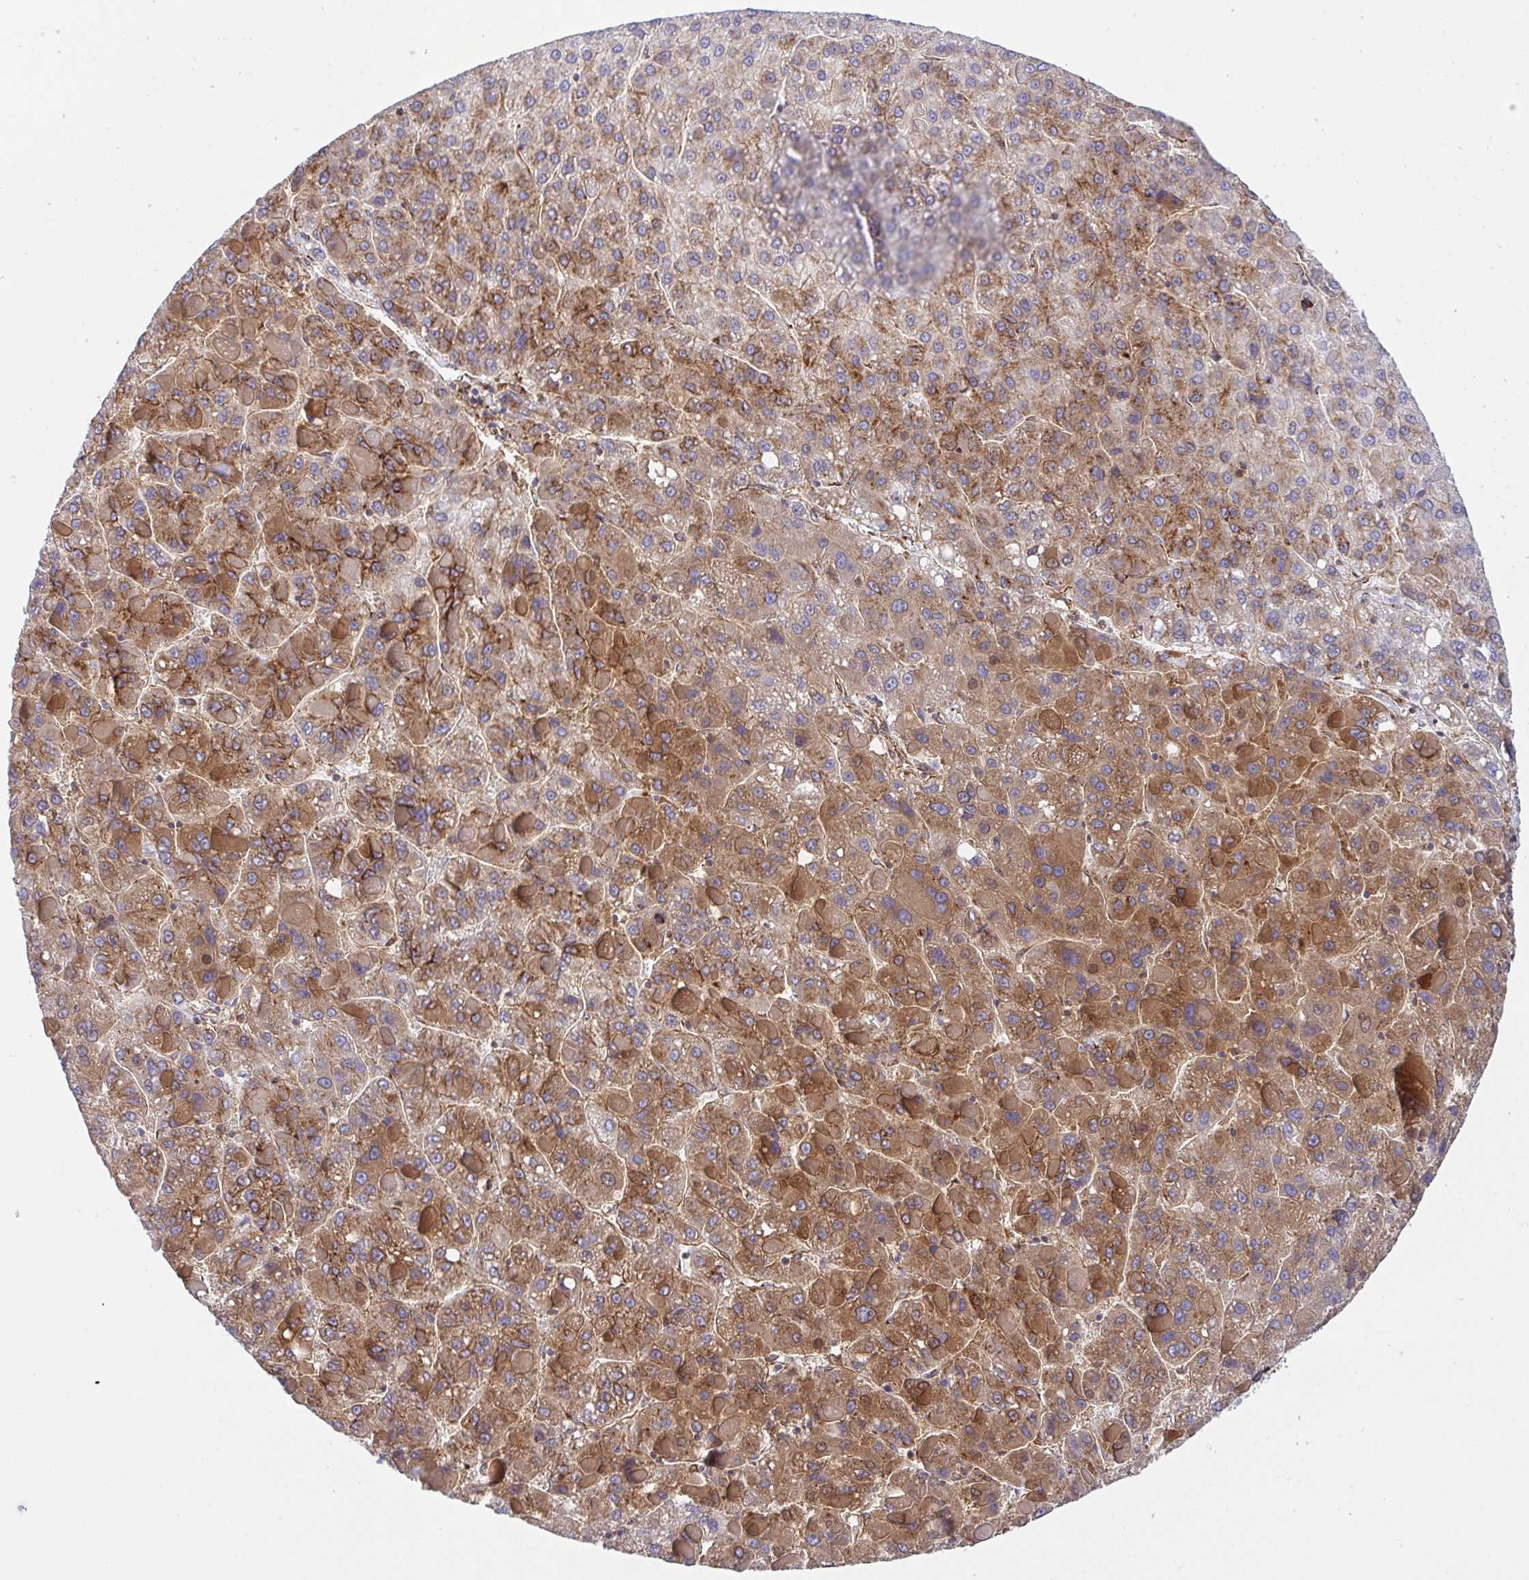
{"staining": {"intensity": "moderate", "quantity": ">75%", "location": "cytoplasmic/membranous"}, "tissue": "liver cancer", "cell_type": "Tumor cells", "image_type": "cancer", "snomed": [{"axis": "morphology", "description": "Carcinoma, Hepatocellular, NOS"}, {"axis": "topography", "description": "Liver"}], "caption": "IHC micrograph of neoplastic tissue: liver hepatocellular carcinoma stained using immunohistochemistry exhibits medium levels of moderate protein expression localized specifically in the cytoplasmic/membranous of tumor cells, appearing as a cytoplasmic/membranous brown color.", "gene": "KIF5B", "patient": {"sex": "female", "age": 82}}